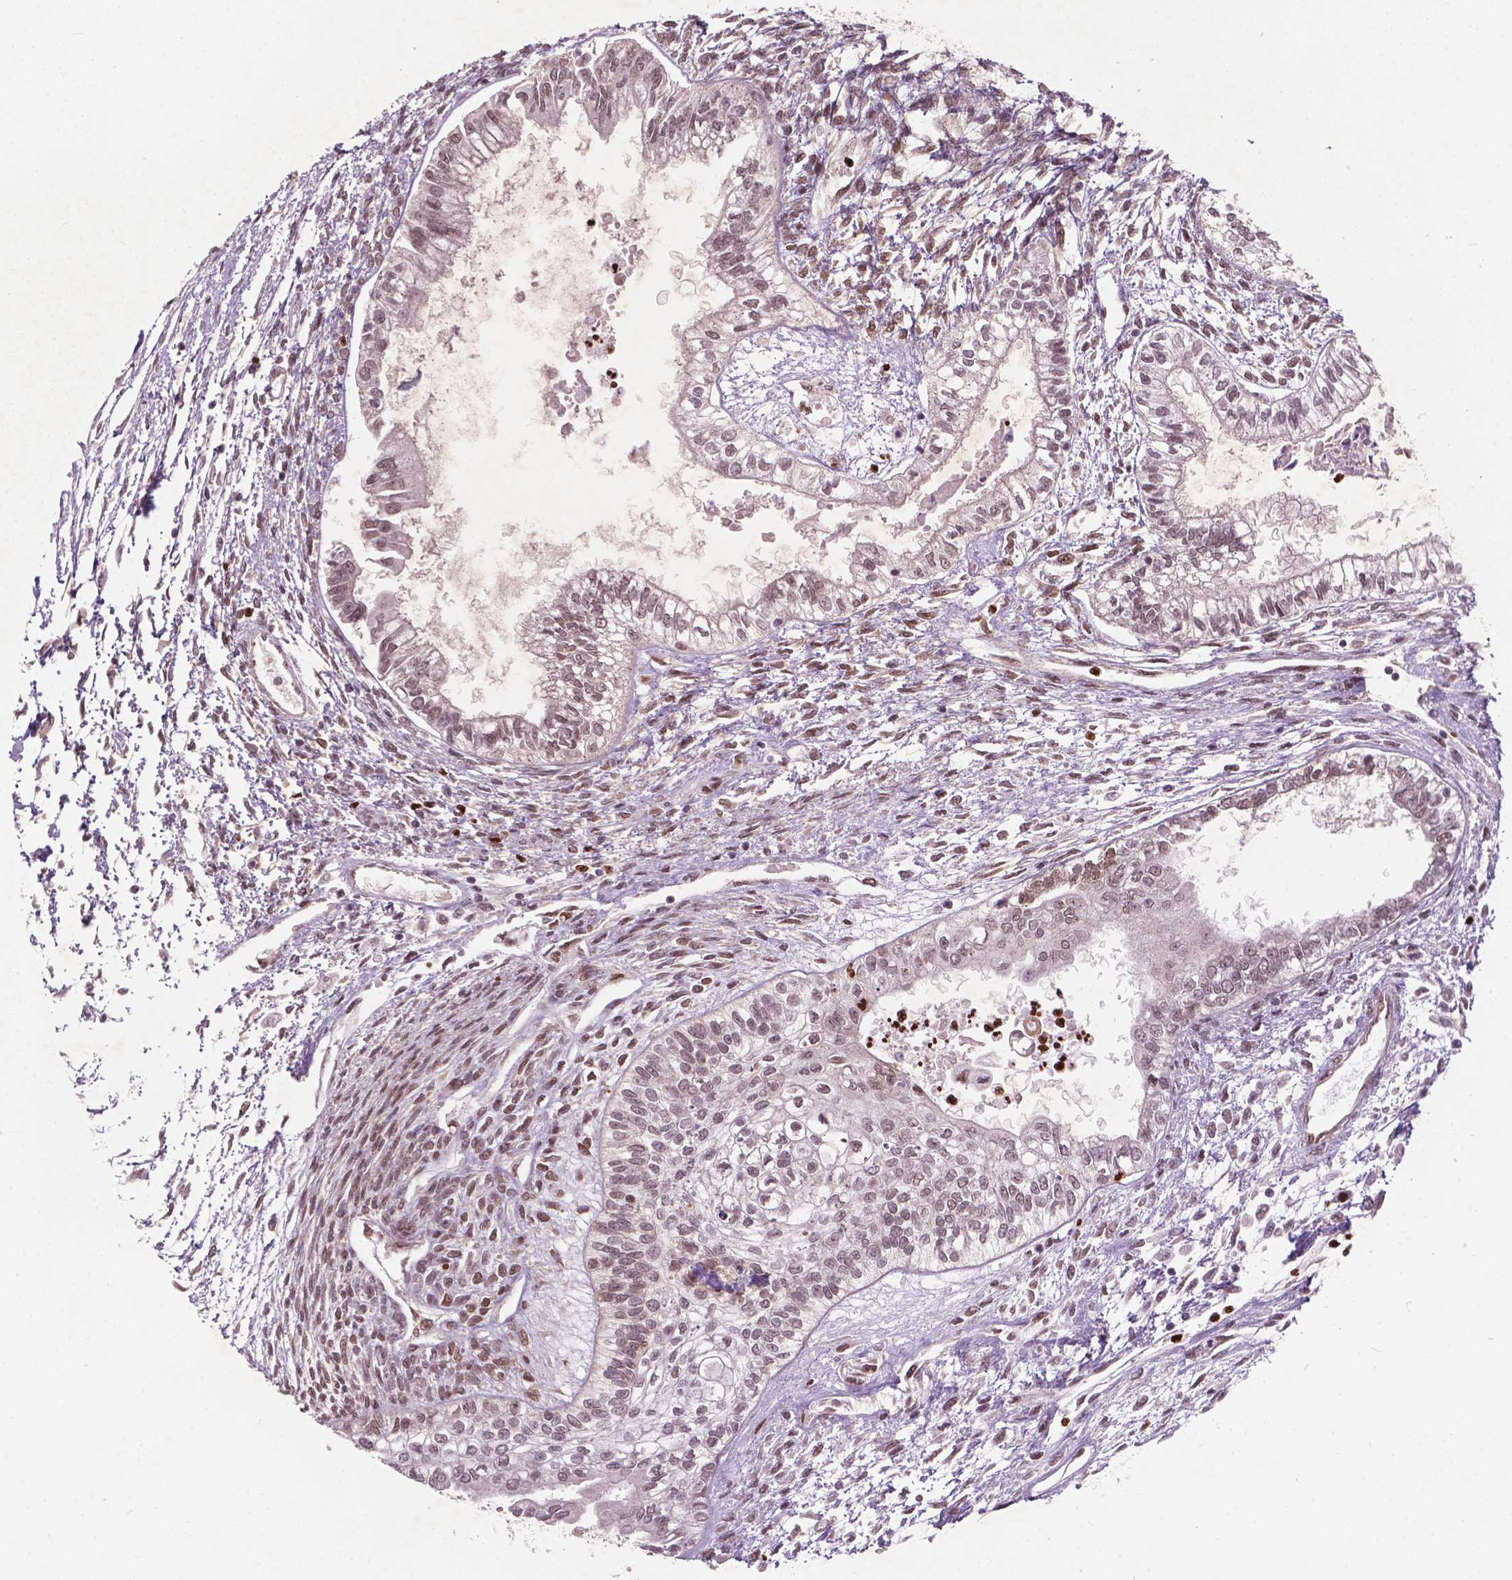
{"staining": {"intensity": "weak", "quantity": ">75%", "location": "nuclear"}, "tissue": "testis cancer", "cell_type": "Tumor cells", "image_type": "cancer", "snomed": [{"axis": "morphology", "description": "Carcinoma, Embryonal, NOS"}, {"axis": "topography", "description": "Testis"}], "caption": "Human testis cancer stained for a protein (brown) displays weak nuclear positive staining in about >75% of tumor cells.", "gene": "NFAT5", "patient": {"sex": "male", "age": 37}}